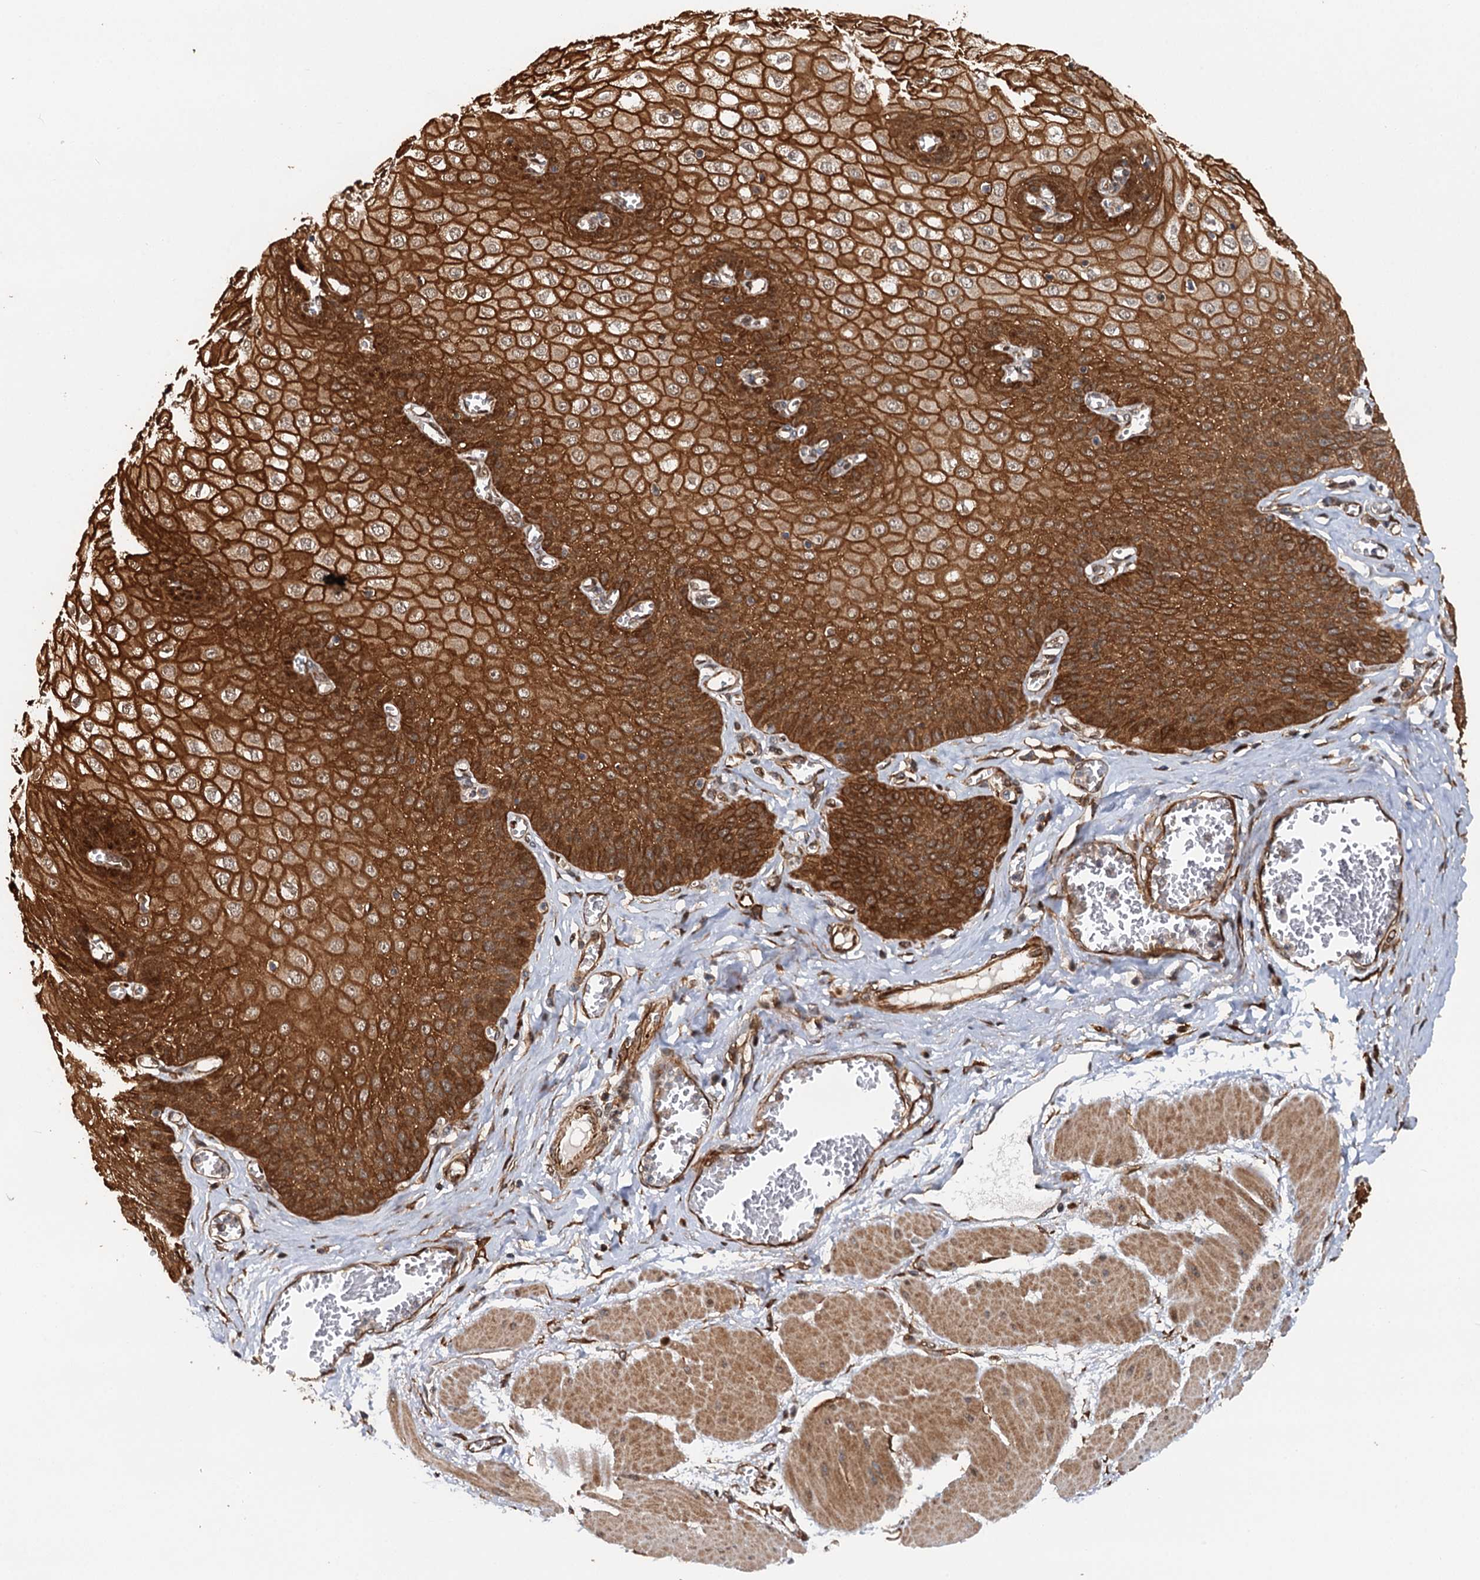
{"staining": {"intensity": "strong", "quantity": ">75%", "location": "cytoplasmic/membranous"}, "tissue": "esophagus", "cell_type": "Squamous epithelial cells", "image_type": "normal", "snomed": [{"axis": "morphology", "description": "Normal tissue, NOS"}, {"axis": "topography", "description": "Esophagus"}], "caption": "Esophagus stained with DAB (3,3'-diaminobenzidine) IHC reveals high levels of strong cytoplasmic/membranous expression in about >75% of squamous epithelial cells. Using DAB (3,3'-diaminobenzidine) (brown) and hematoxylin (blue) stains, captured at high magnification using brightfield microscopy.", "gene": "LRRK2", "patient": {"sex": "male", "age": 60}}